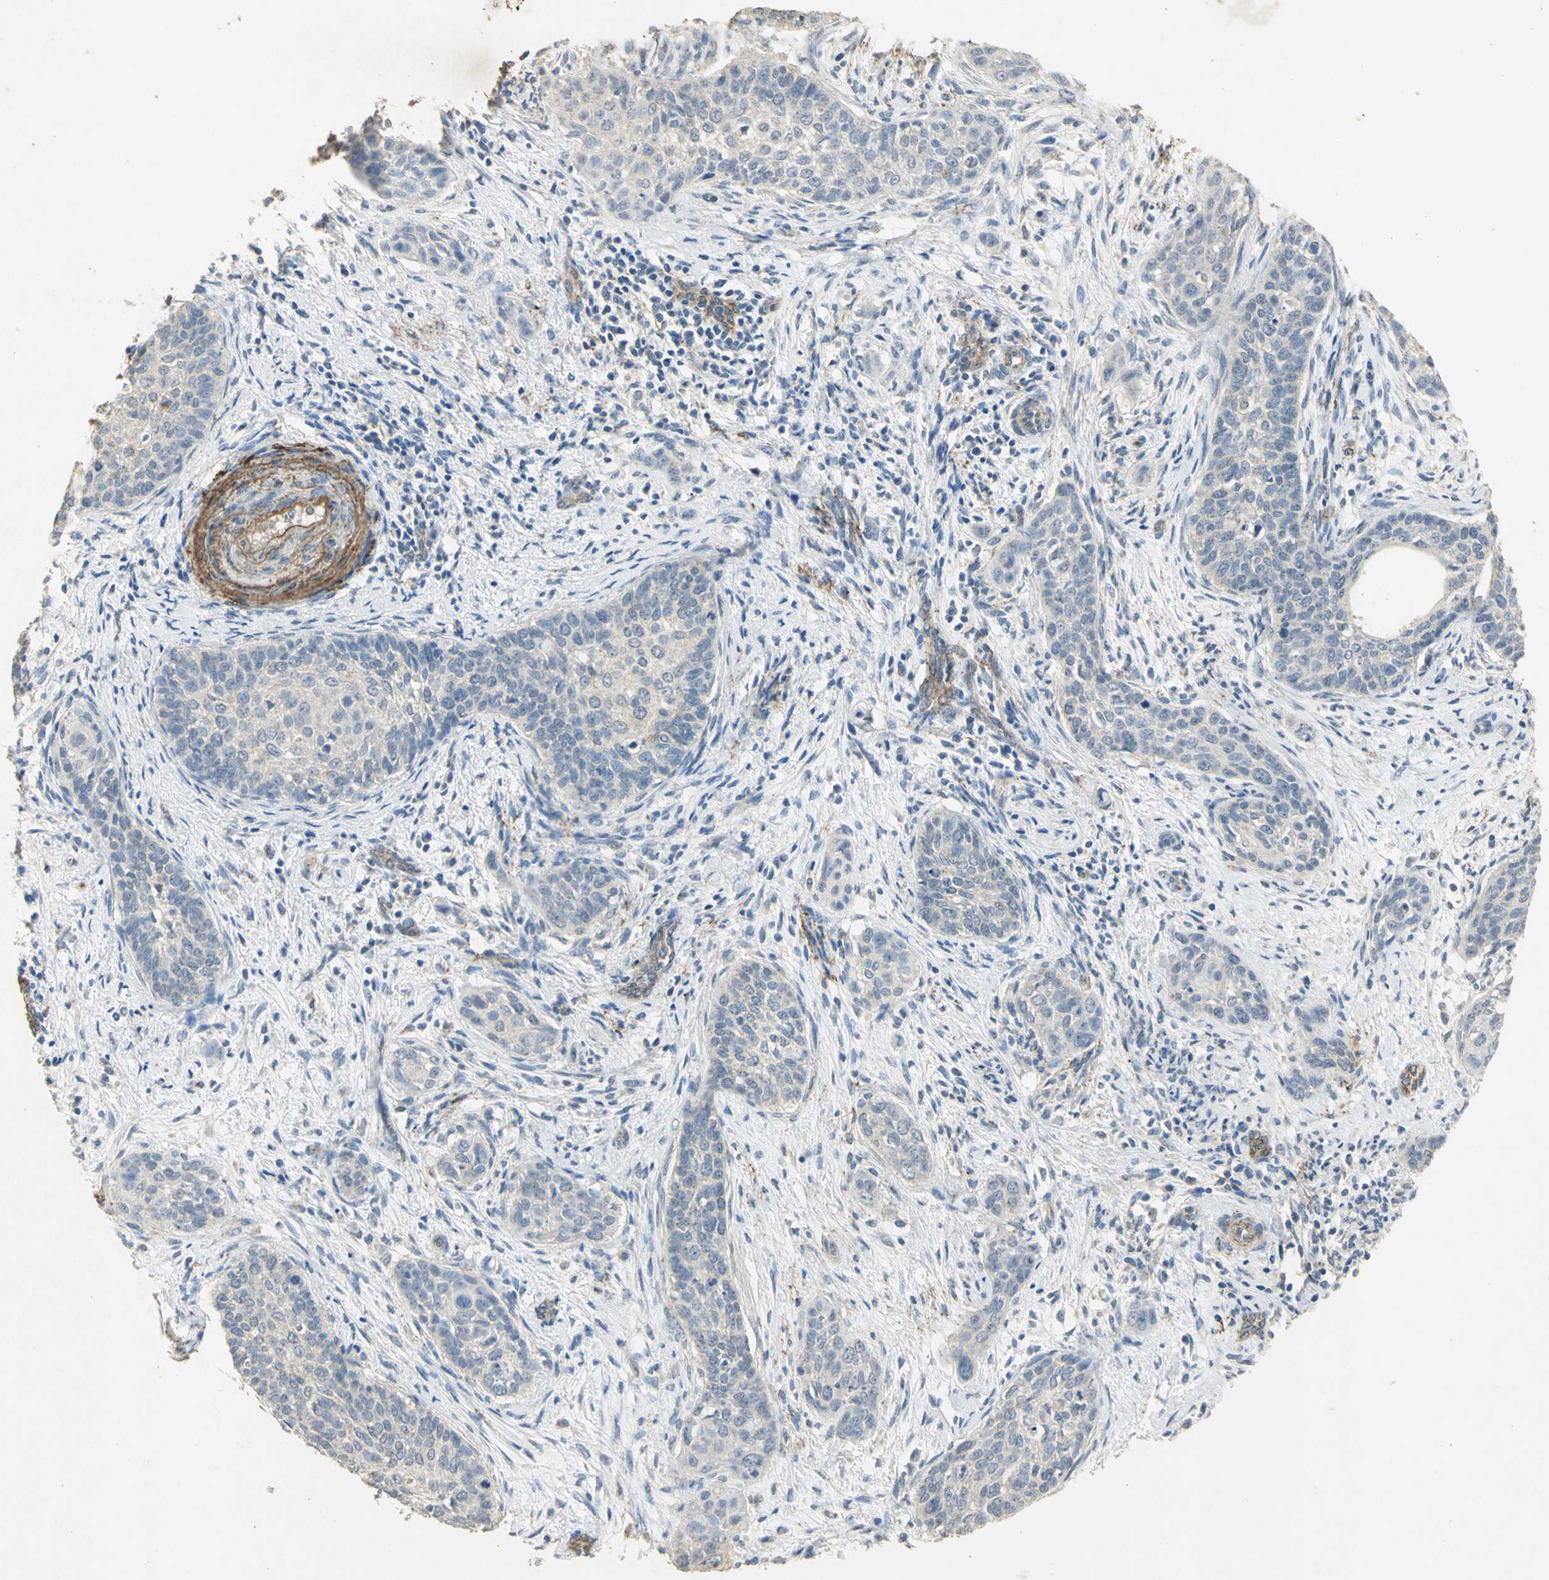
{"staining": {"intensity": "negative", "quantity": "none", "location": "none"}, "tissue": "cervical cancer", "cell_type": "Tumor cells", "image_type": "cancer", "snomed": [{"axis": "morphology", "description": "Squamous cell carcinoma, NOS"}, {"axis": "topography", "description": "Cervix"}], "caption": "This is an IHC image of human cervical cancer. There is no positivity in tumor cells.", "gene": "ASB9", "patient": {"sex": "female", "age": 33}}